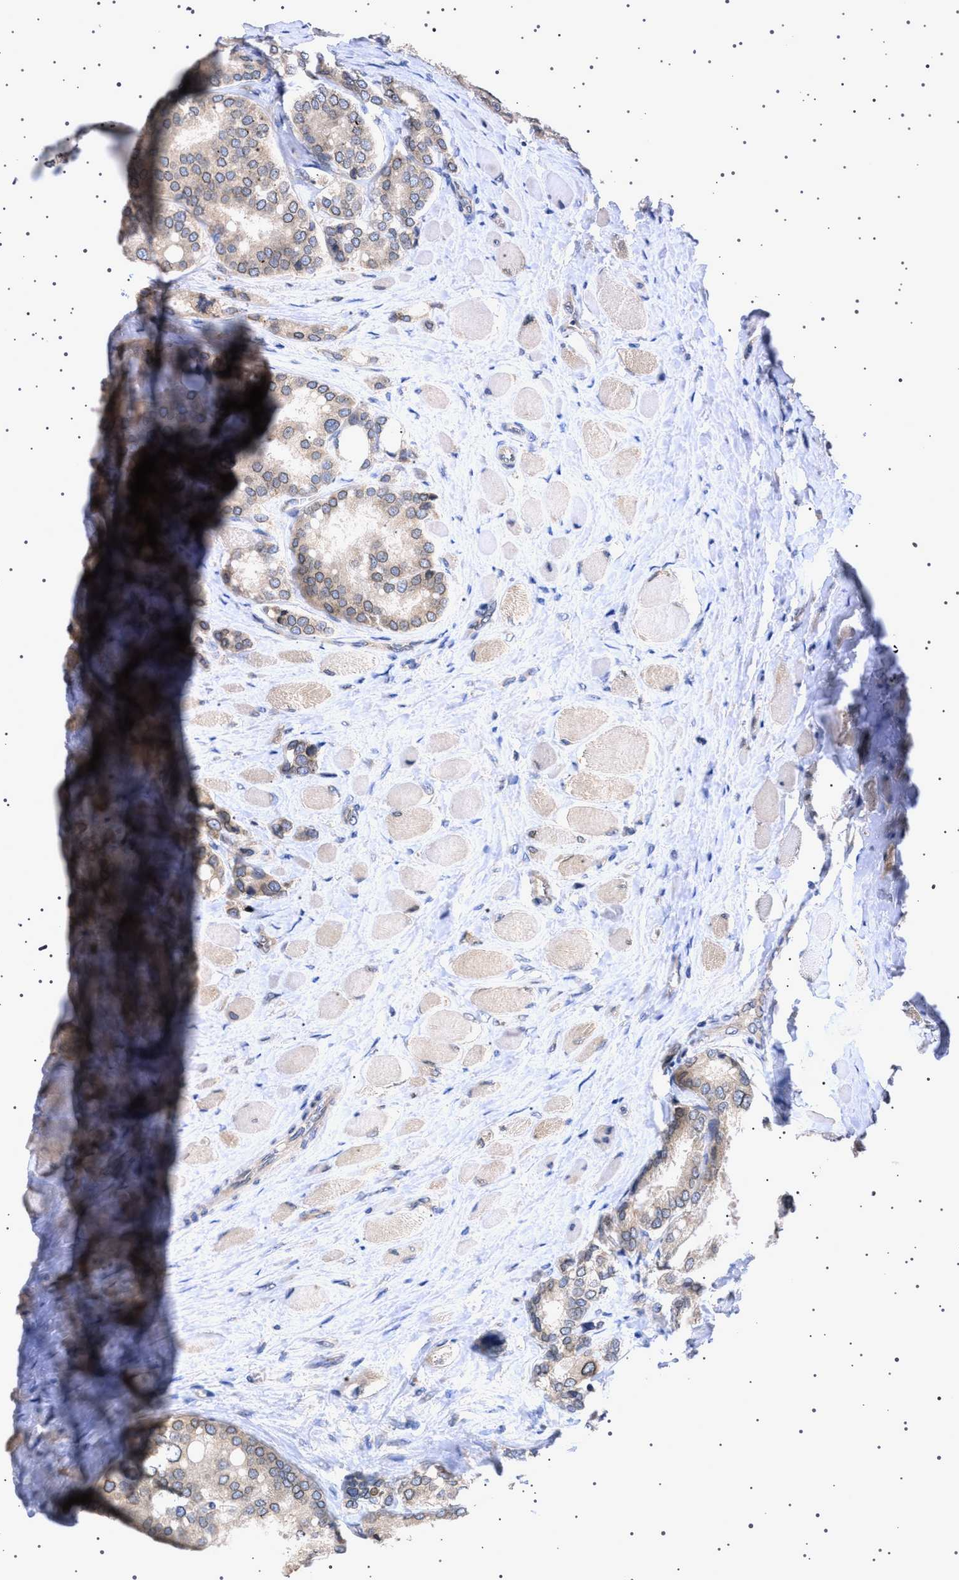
{"staining": {"intensity": "weak", "quantity": ">75%", "location": "cytoplasmic/membranous,nuclear"}, "tissue": "prostate cancer", "cell_type": "Tumor cells", "image_type": "cancer", "snomed": [{"axis": "morphology", "description": "Adenocarcinoma, High grade"}, {"axis": "topography", "description": "Prostate"}], "caption": "This is an image of IHC staining of prostate cancer (adenocarcinoma (high-grade)), which shows weak positivity in the cytoplasmic/membranous and nuclear of tumor cells.", "gene": "NUP93", "patient": {"sex": "male", "age": 50}}